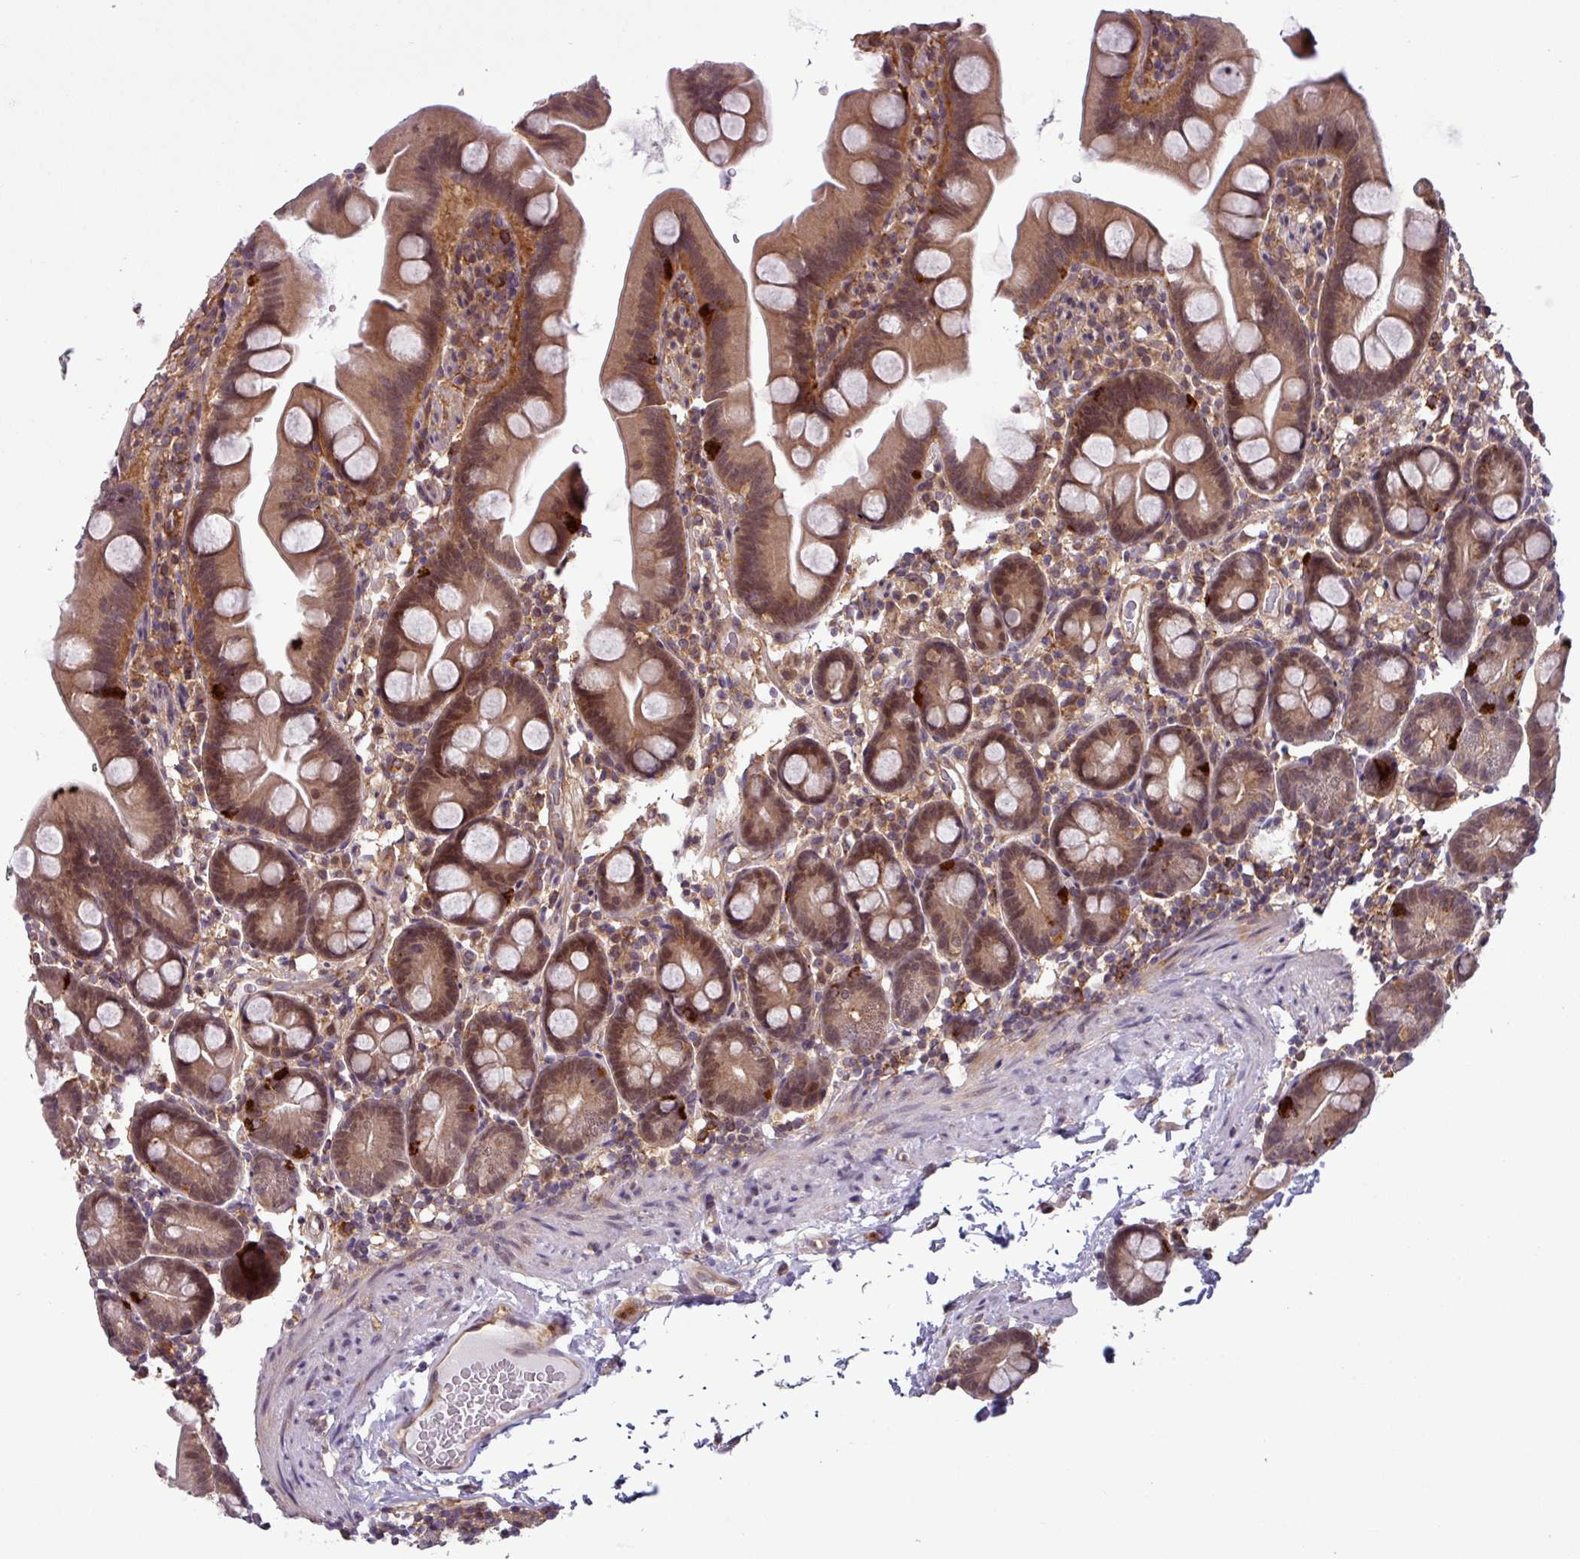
{"staining": {"intensity": "moderate", "quantity": ">75%", "location": "cytoplasmic/membranous,nuclear"}, "tissue": "small intestine", "cell_type": "Glandular cells", "image_type": "normal", "snomed": [{"axis": "morphology", "description": "Normal tissue, NOS"}, {"axis": "topography", "description": "Small intestine"}], "caption": "Benign small intestine exhibits moderate cytoplasmic/membranous,nuclear positivity in approximately >75% of glandular cells, visualized by immunohistochemistry. The staining is performed using DAB (3,3'-diaminobenzidine) brown chromogen to label protein expression. The nuclei are counter-stained blue using hematoxylin.", "gene": "NPFFR1", "patient": {"sex": "female", "age": 68}}